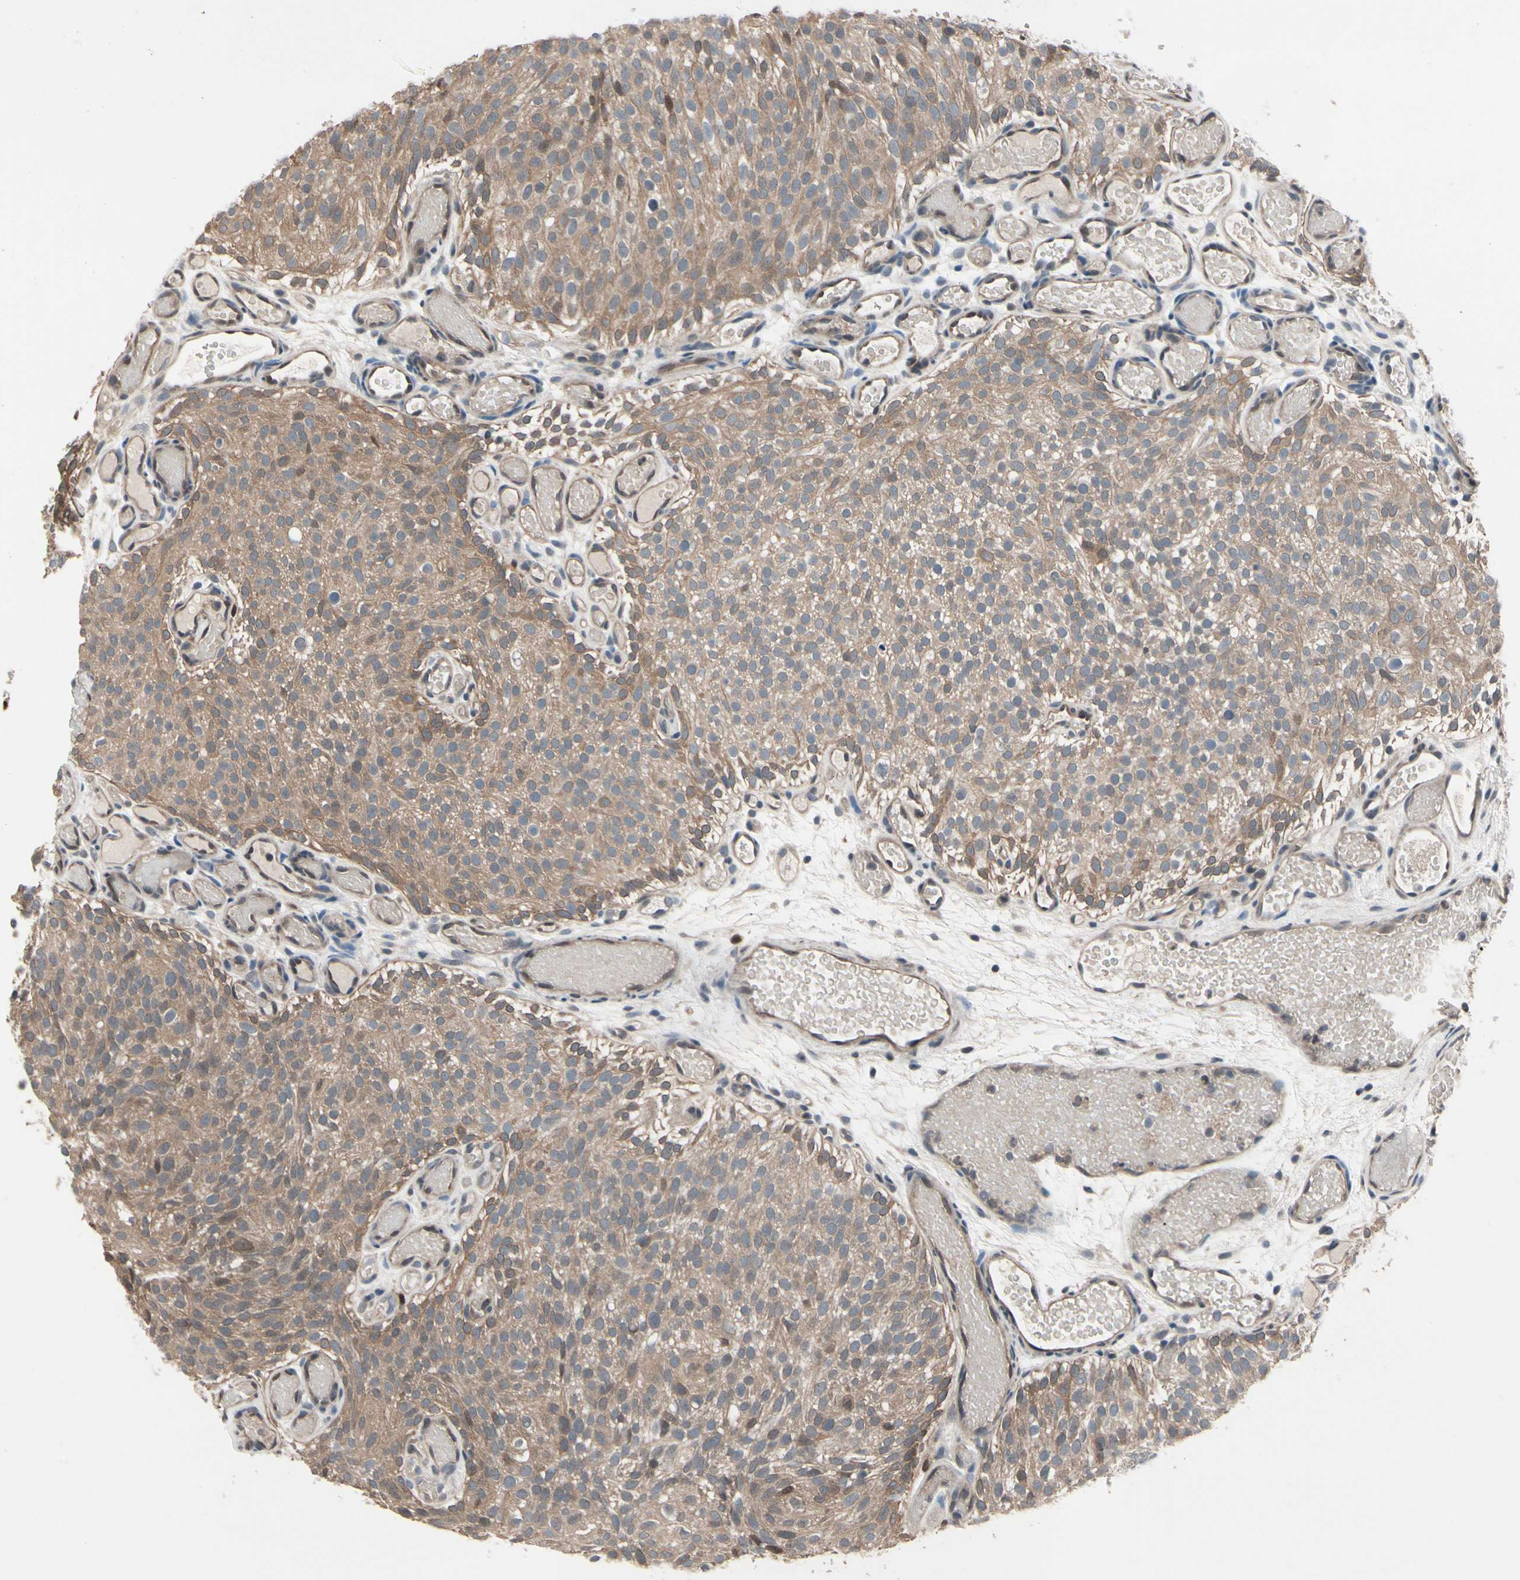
{"staining": {"intensity": "moderate", "quantity": ">75%", "location": "cytoplasmic/membranous"}, "tissue": "urothelial cancer", "cell_type": "Tumor cells", "image_type": "cancer", "snomed": [{"axis": "morphology", "description": "Urothelial carcinoma, Low grade"}, {"axis": "topography", "description": "Urinary bladder"}], "caption": "Protein staining of urothelial carcinoma (low-grade) tissue reveals moderate cytoplasmic/membranous expression in approximately >75% of tumor cells. (DAB IHC with brightfield microscopy, high magnification).", "gene": "PRDX6", "patient": {"sex": "male", "age": 78}}